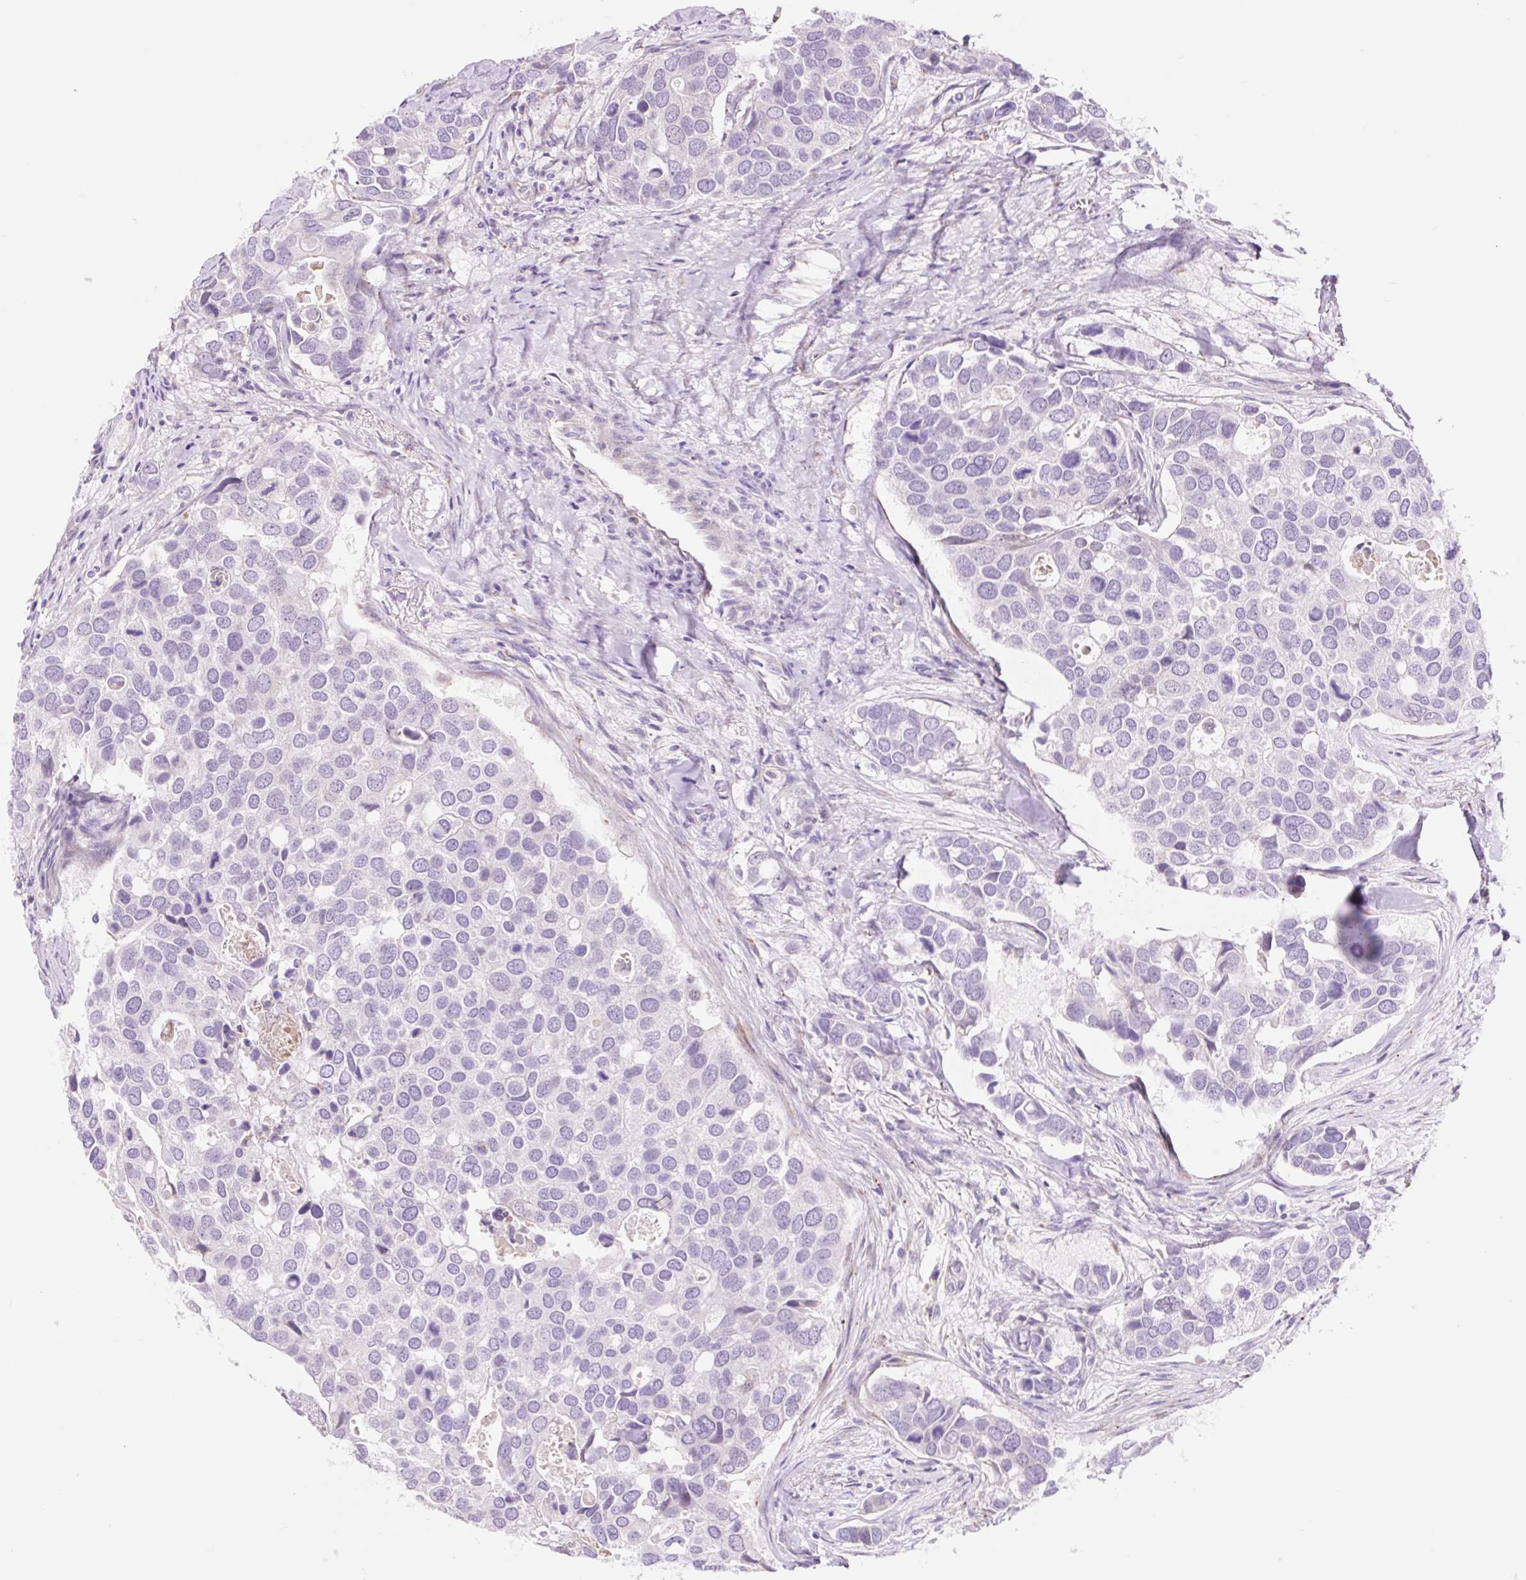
{"staining": {"intensity": "negative", "quantity": "none", "location": "none"}, "tissue": "breast cancer", "cell_type": "Tumor cells", "image_type": "cancer", "snomed": [{"axis": "morphology", "description": "Duct carcinoma"}, {"axis": "topography", "description": "Breast"}], "caption": "DAB (3,3'-diaminobenzidine) immunohistochemical staining of breast cancer exhibits no significant positivity in tumor cells. (Brightfield microscopy of DAB (3,3'-diaminobenzidine) immunohistochemistry (IHC) at high magnification).", "gene": "ZNF121", "patient": {"sex": "female", "age": 83}}